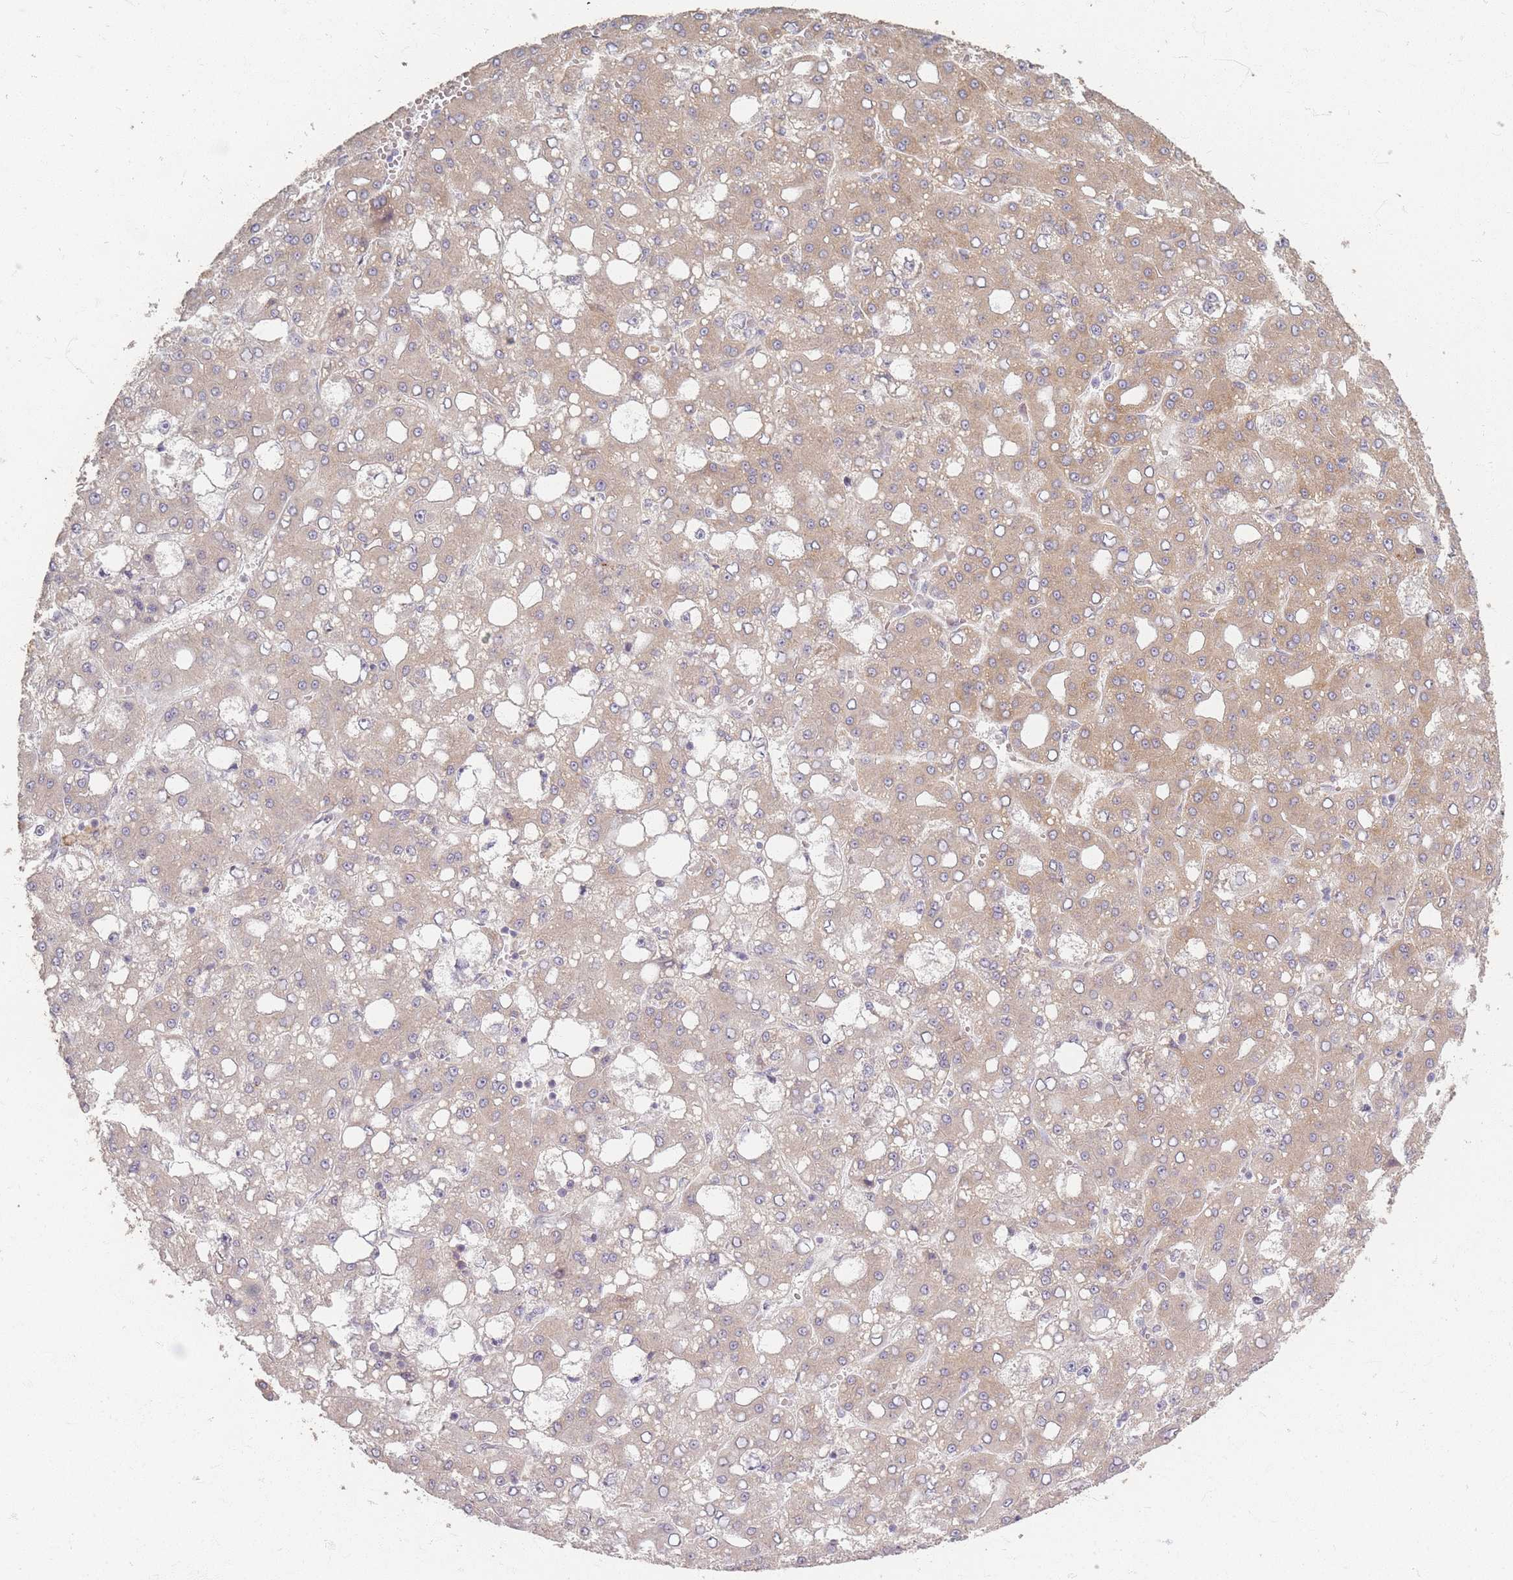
{"staining": {"intensity": "weak", "quantity": "25%-75%", "location": "cytoplasmic/membranous"}, "tissue": "liver cancer", "cell_type": "Tumor cells", "image_type": "cancer", "snomed": [{"axis": "morphology", "description": "Carcinoma, Hepatocellular, NOS"}, {"axis": "topography", "description": "Liver"}], "caption": "Immunohistochemistry histopathology image of hepatocellular carcinoma (liver) stained for a protein (brown), which demonstrates low levels of weak cytoplasmic/membranous staining in about 25%-75% of tumor cells.", "gene": "SMIM14", "patient": {"sex": "male", "age": 65}}